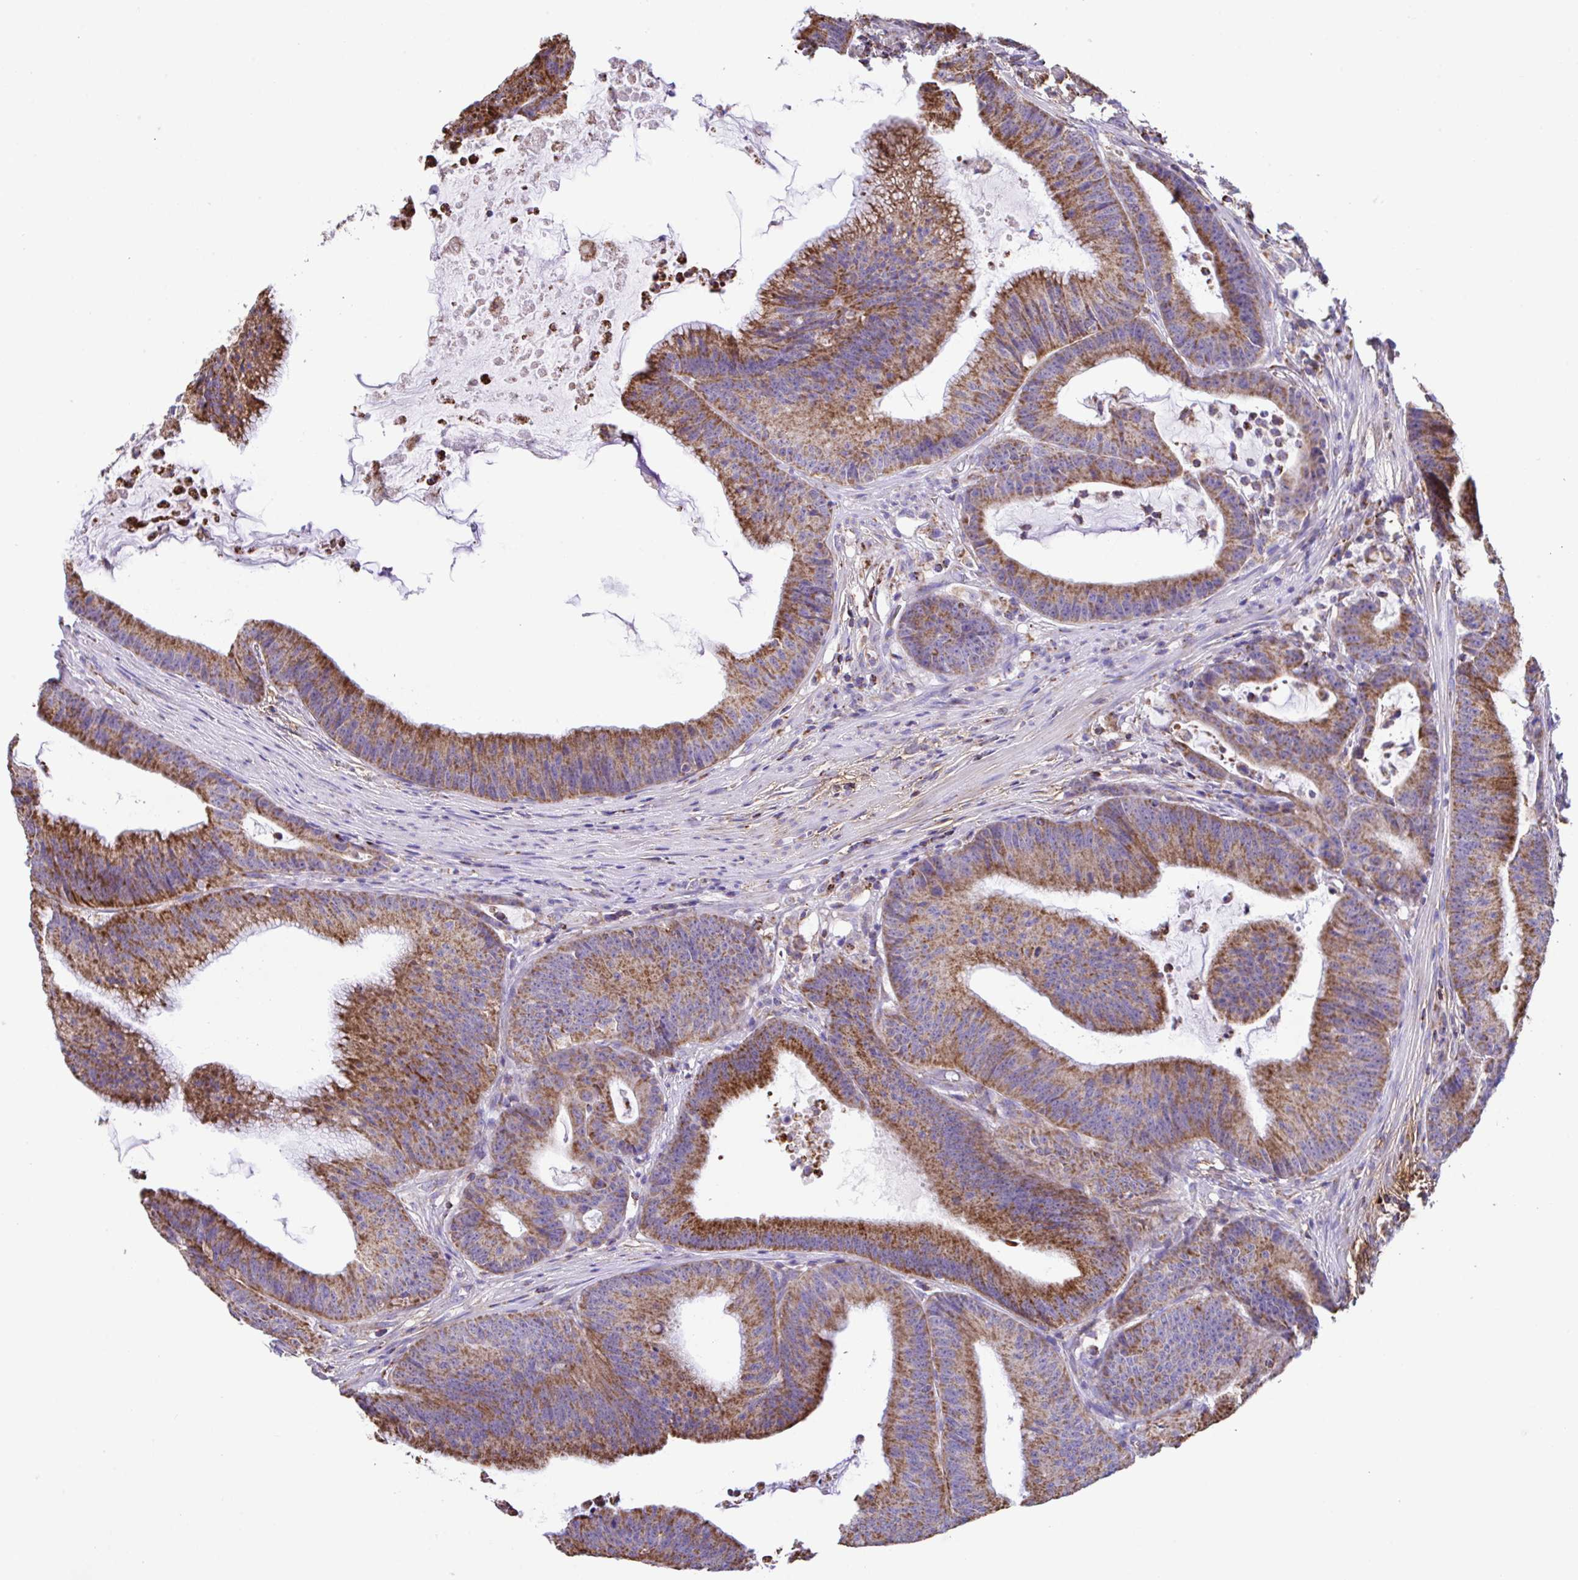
{"staining": {"intensity": "strong", "quantity": ">75%", "location": "cytoplasmic/membranous"}, "tissue": "colorectal cancer", "cell_type": "Tumor cells", "image_type": "cancer", "snomed": [{"axis": "morphology", "description": "Adenocarcinoma, NOS"}, {"axis": "topography", "description": "Colon"}], "caption": "Protein expression analysis of adenocarcinoma (colorectal) displays strong cytoplasmic/membranous staining in approximately >75% of tumor cells.", "gene": "PCMTD2", "patient": {"sex": "female", "age": 78}}